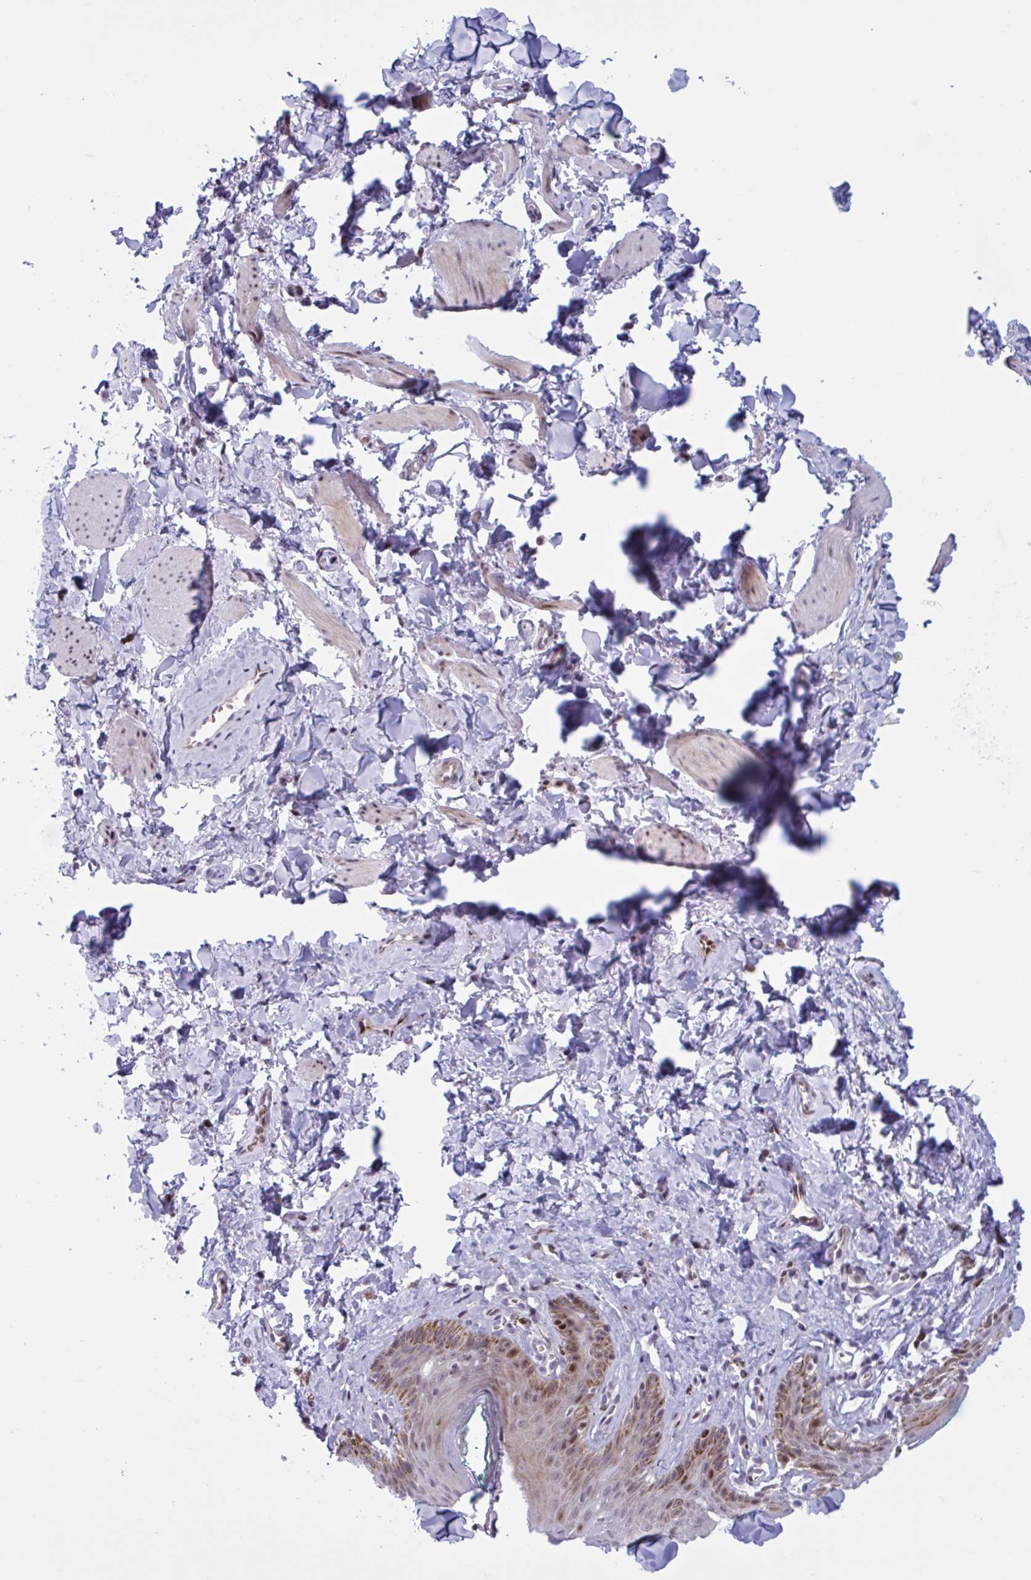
{"staining": {"intensity": "moderate", "quantity": "25%-75%", "location": "cytoplasmic/membranous,nuclear"}, "tissue": "skin", "cell_type": "Epidermal cells", "image_type": "normal", "snomed": [{"axis": "morphology", "description": "Normal tissue, NOS"}, {"axis": "topography", "description": "Vulva"}, {"axis": "topography", "description": "Peripheral nerve tissue"}], "caption": "Protein expression analysis of benign human skin reveals moderate cytoplasmic/membranous,nuclear positivity in about 25%-75% of epidermal cells.", "gene": "RBL1", "patient": {"sex": "female", "age": 66}}